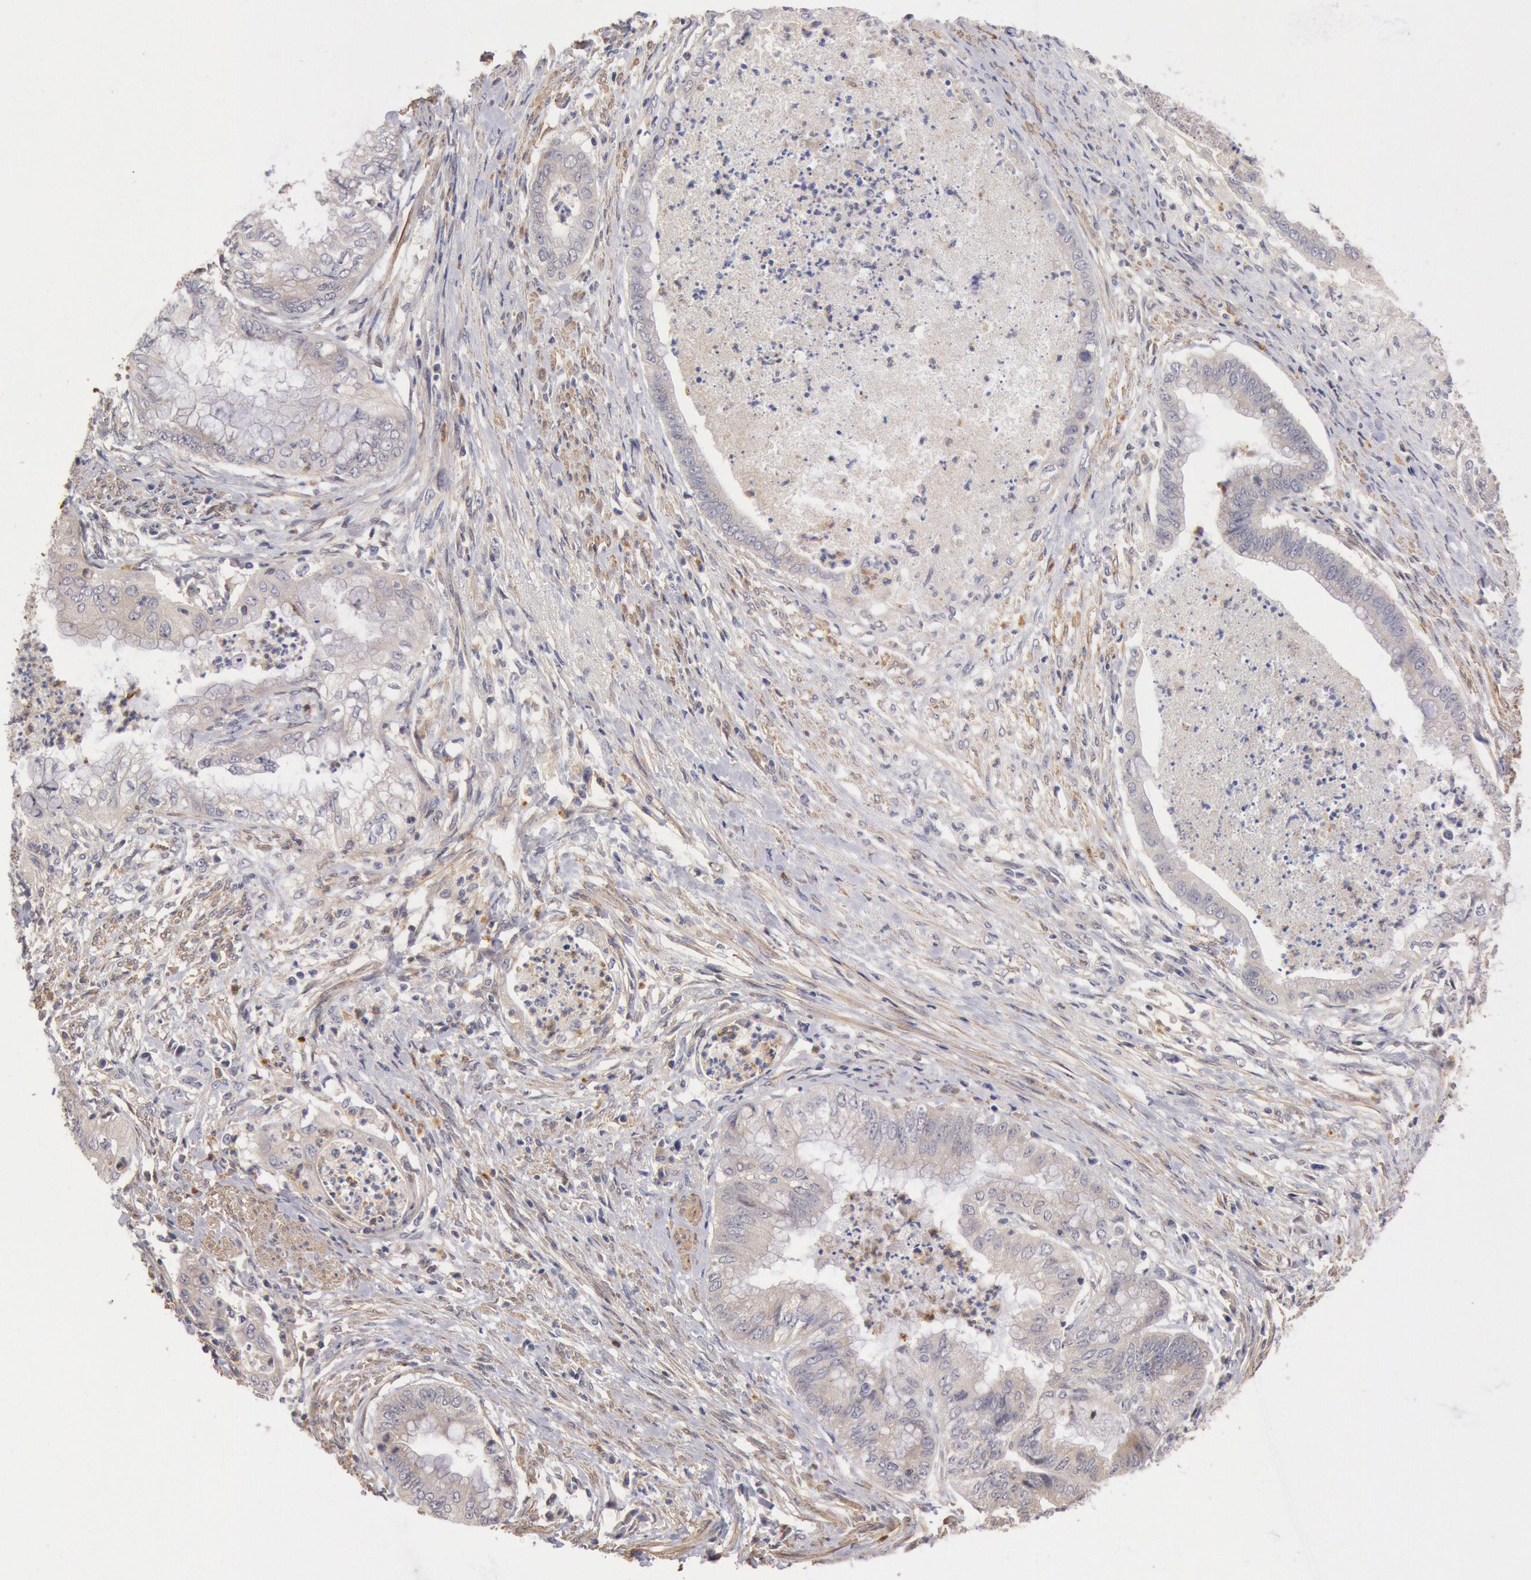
{"staining": {"intensity": "weak", "quantity": "25%-75%", "location": "cytoplasmic/membranous"}, "tissue": "endometrial cancer", "cell_type": "Tumor cells", "image_type": "cancer", "snomed": [{"axis": "morphology", "description": "Necrosis, NOS"}, {"axis": "morphology", "description": "Adenocarcinoma, NOS"}, {"axis": "topography", "description": "Endometrium"}], "caption": "IHC photomicrograph of neoplastic tissue: endometrial cancer (adenocarcinoma) stained using immunohistochemistry displays low levels of weak protein expression localized specifically in the cytoplasmic/membranous of tumor cells, appearing as a cytoplasmic/membranous brown color.", "gene": "TMED8", "patient": {"sex": "female", "age": 79}}